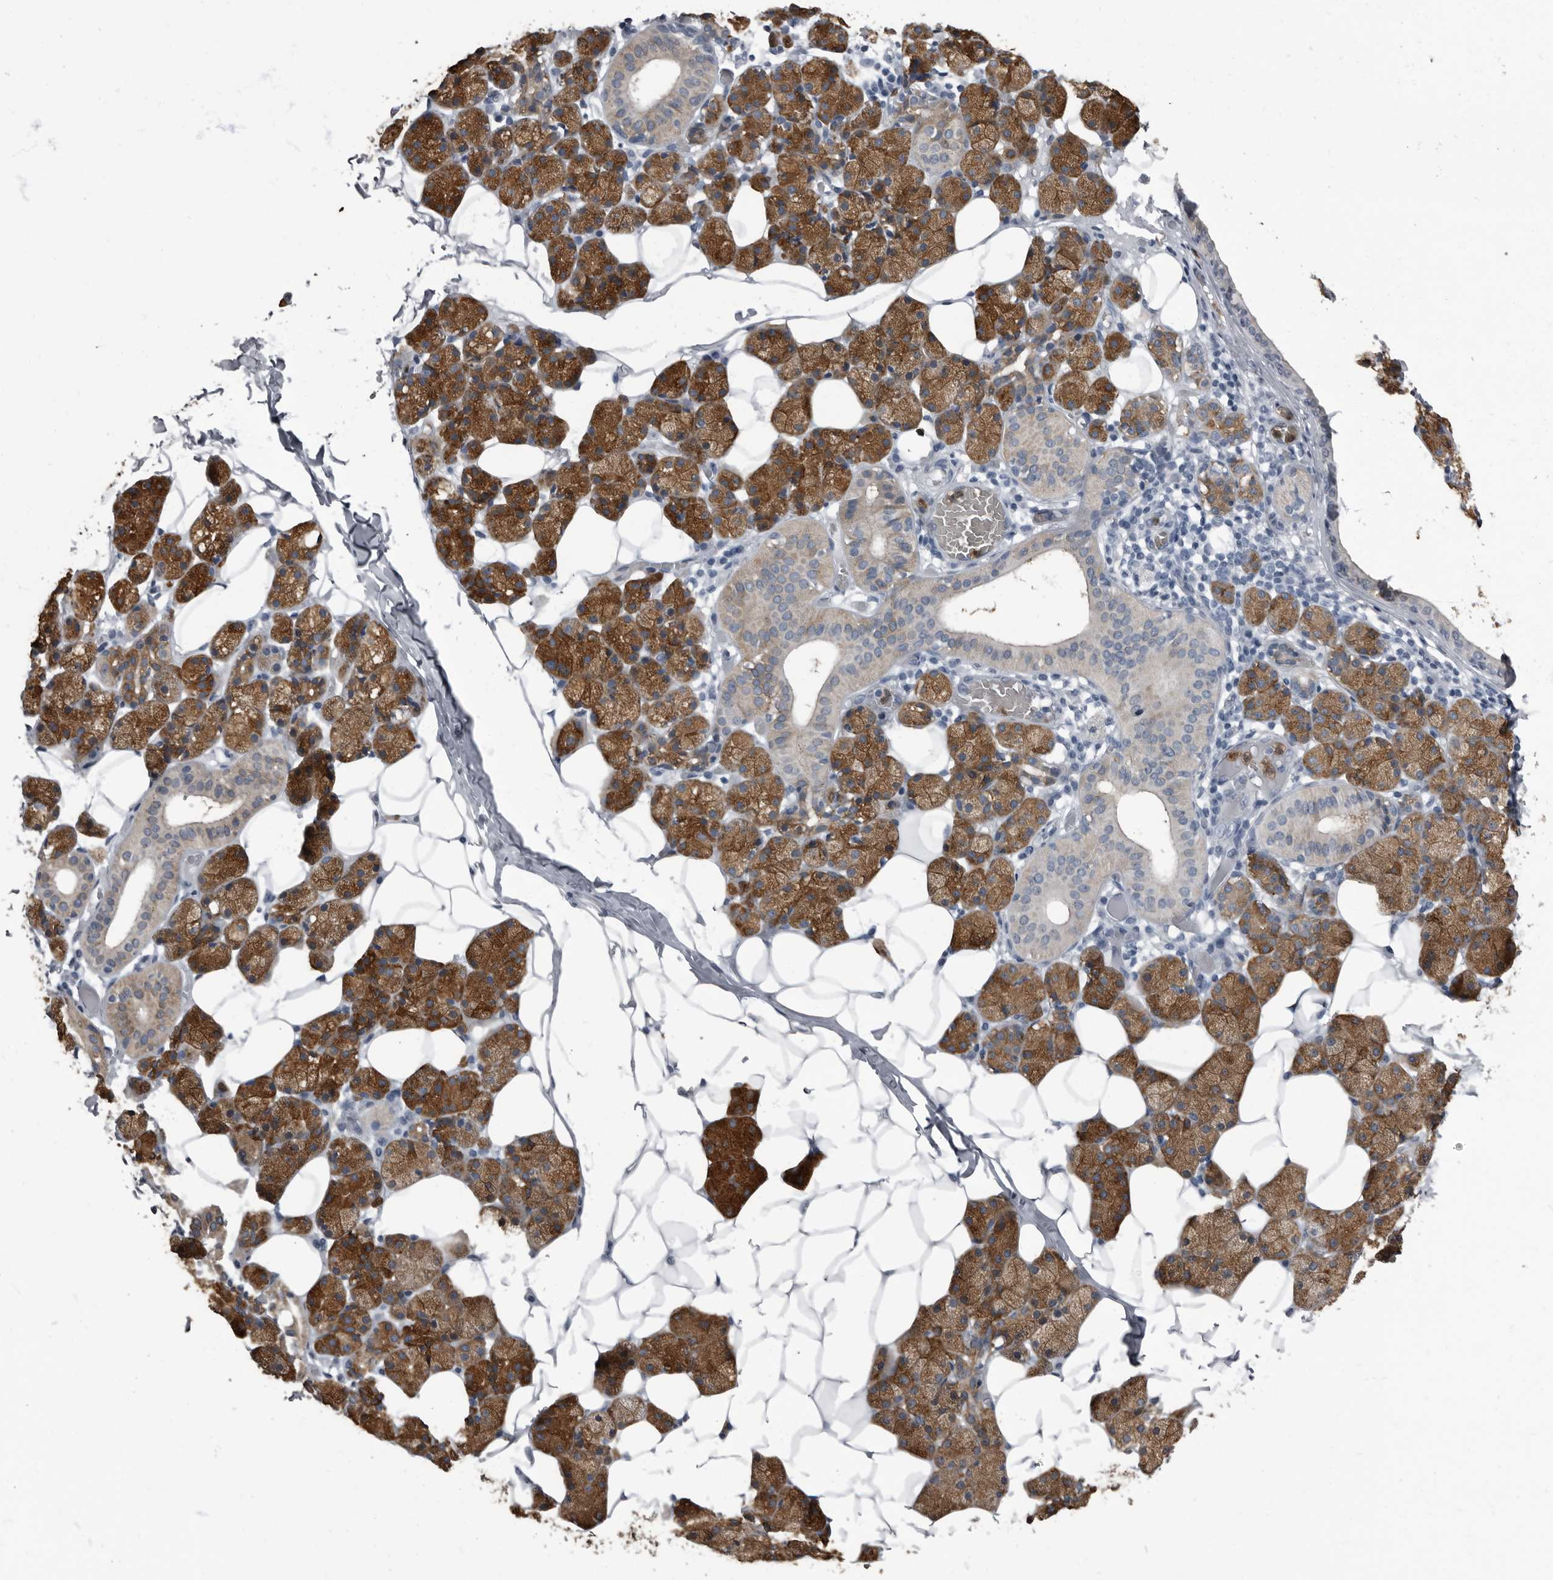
{"staining": {"intensity": "strong", "quantity": ">75%", "location": "cytoplasmic/membranous"}, "tissue": "salivary gland", "cell_type": "Glandular cells", "image_type": "normal", "snomed": [{"axis": "morphology", "description": "Normal tissue, NOS"}, {"axis": "topography", "description": "Salivary gland"}], "caption": "Protein expression analysis of normal salivary gland displays strong cytoplasmic/membranous staining in approximately >75% of glandular cells.", "gene": "TPD52L1", "patient": {"sex": "female", "age": 33}}